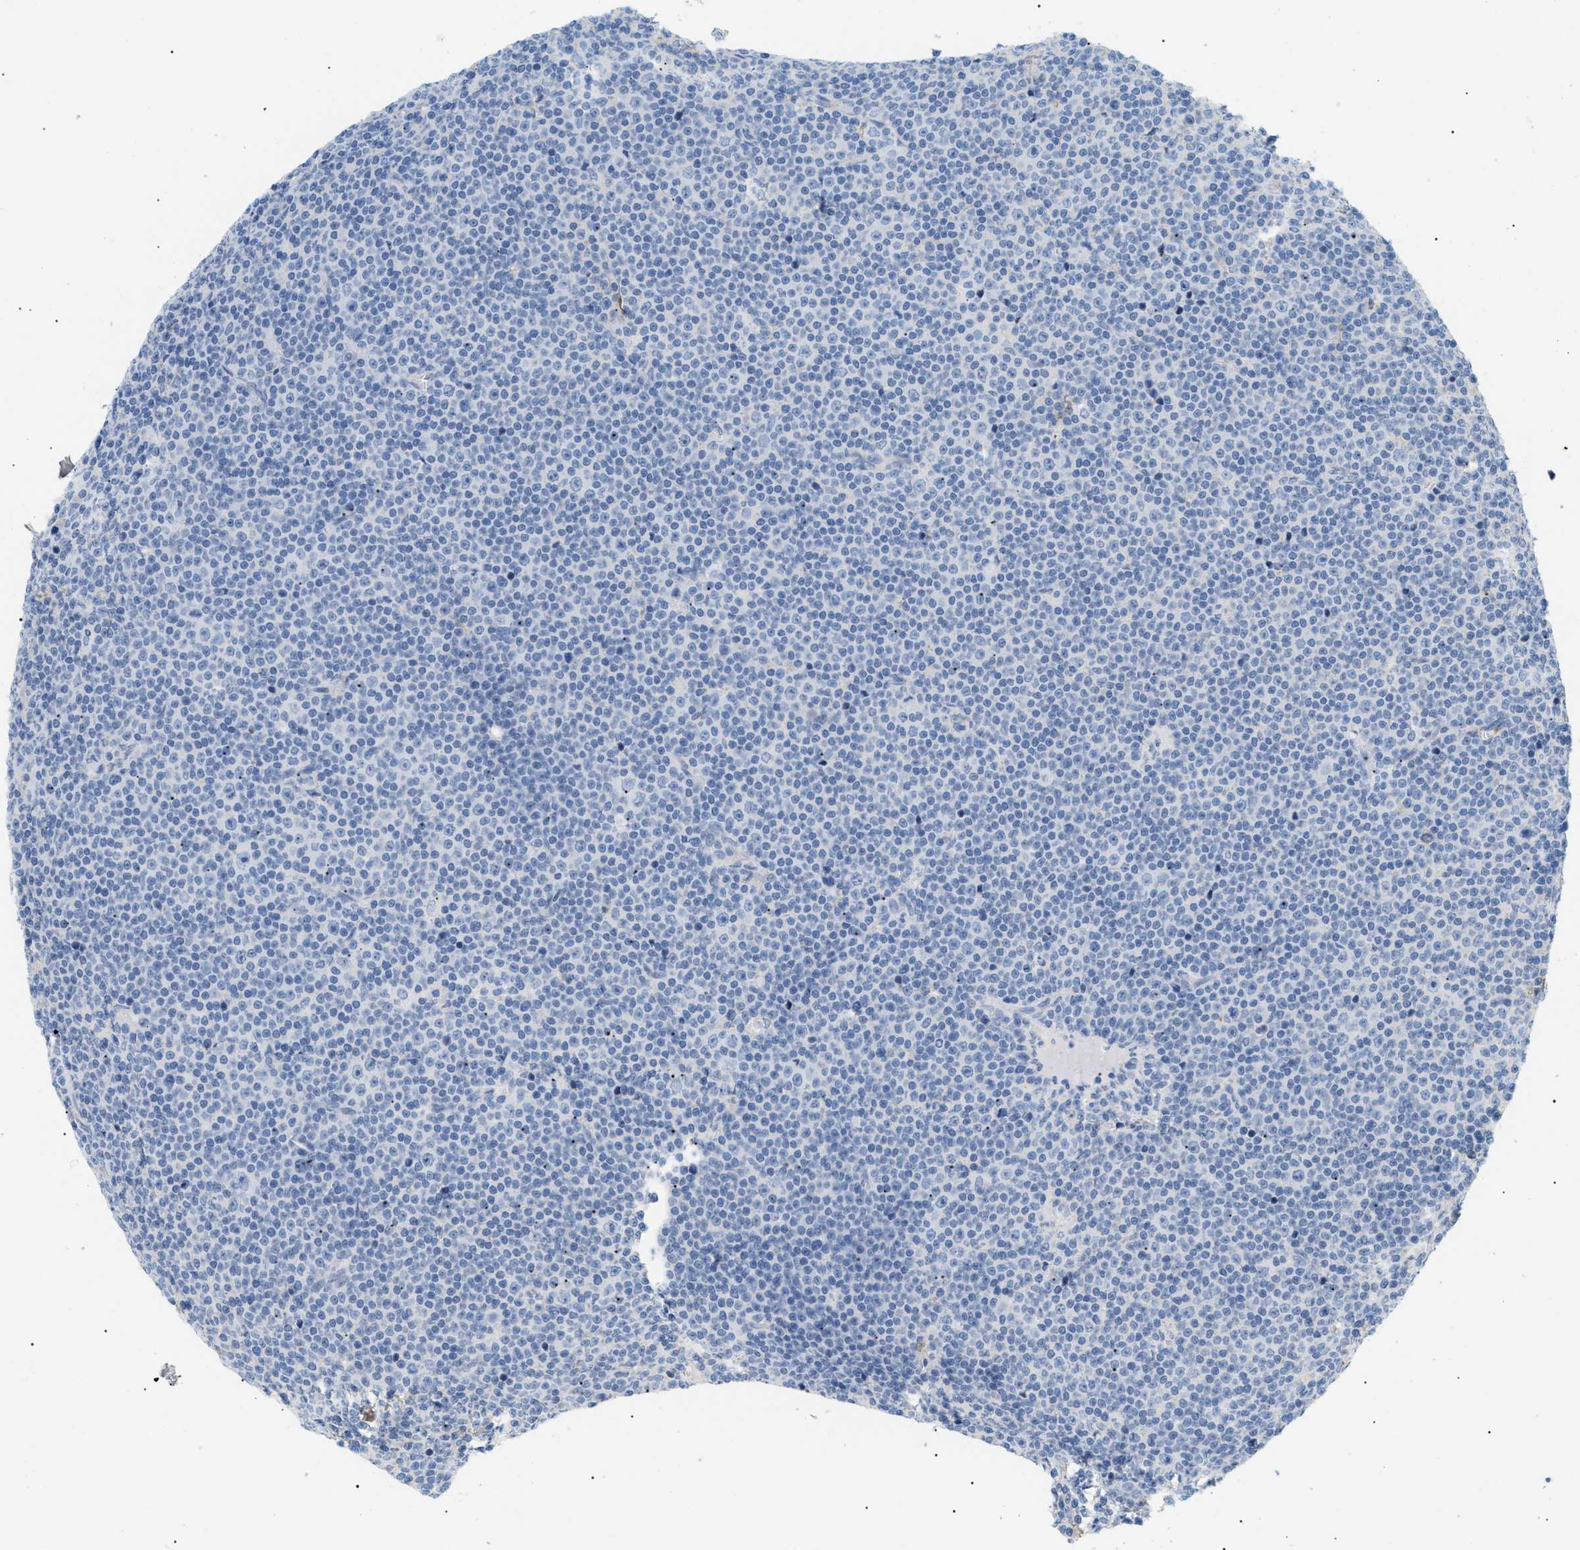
{"staining": {"intensity": "negative", "quantity": "none", "location": "none"}, "tissue": "lymphoma", "cell_type": "Tumor cells", "image_type": "cancer", "snomed": [{"axis": "morphology", "description": "Malignant lymphoma, non-Hodgkin's type, Low grade"}, {"axis": "topography", "description": "Lymph node"}], "caption": "Histopathology image shows no protein positivity in tumor cells of malignant lymphoma, non-Hodgkin's type (low-grade) tissue.", "gene": "CFH", "patient": {"sex": "female", "age": 67}}